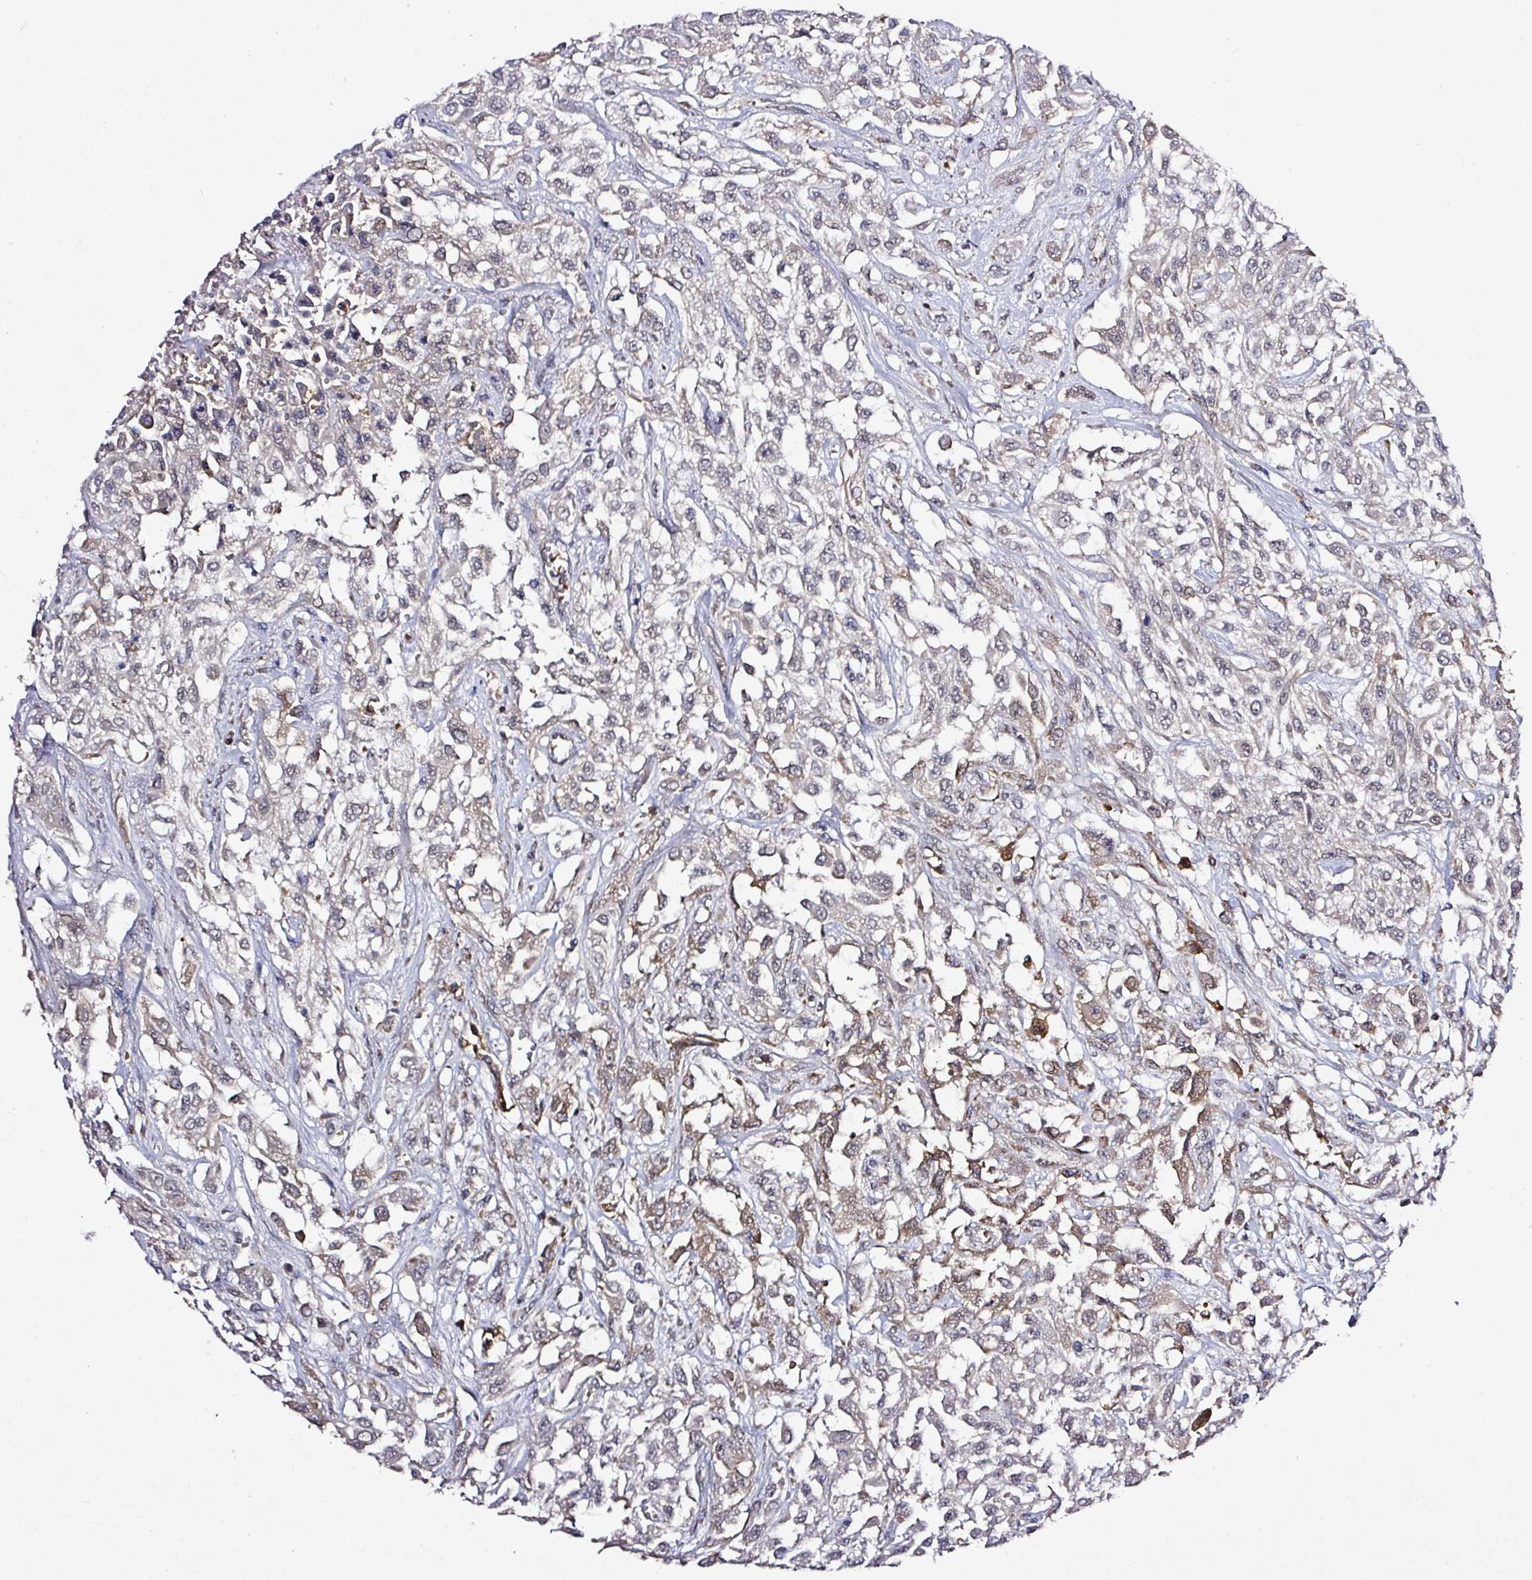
{"staining": {"intensity": "weak", "quantity": "25%-75%", "location": "cytoplasmic/membranous,nuclear"}, "tissue": "urothelial cancer", "cell_type": "Tumor cells", "image_type": "cancer", "snomed": [{"axis": "morphology", "description": "Urothelial carcinoma, High grade"}, {"axis": "topography", "description": "Urinary bladder"}], "caption": "Immunohistochemistry (IHC) of urothelial cancer exhibits low levels of weak cytoplasmic/membranous and nuclear positivity in about 25%-75% of tumor cells.", "gene": "ZNF513", "patient": {"sex": "male", "age": 57}}